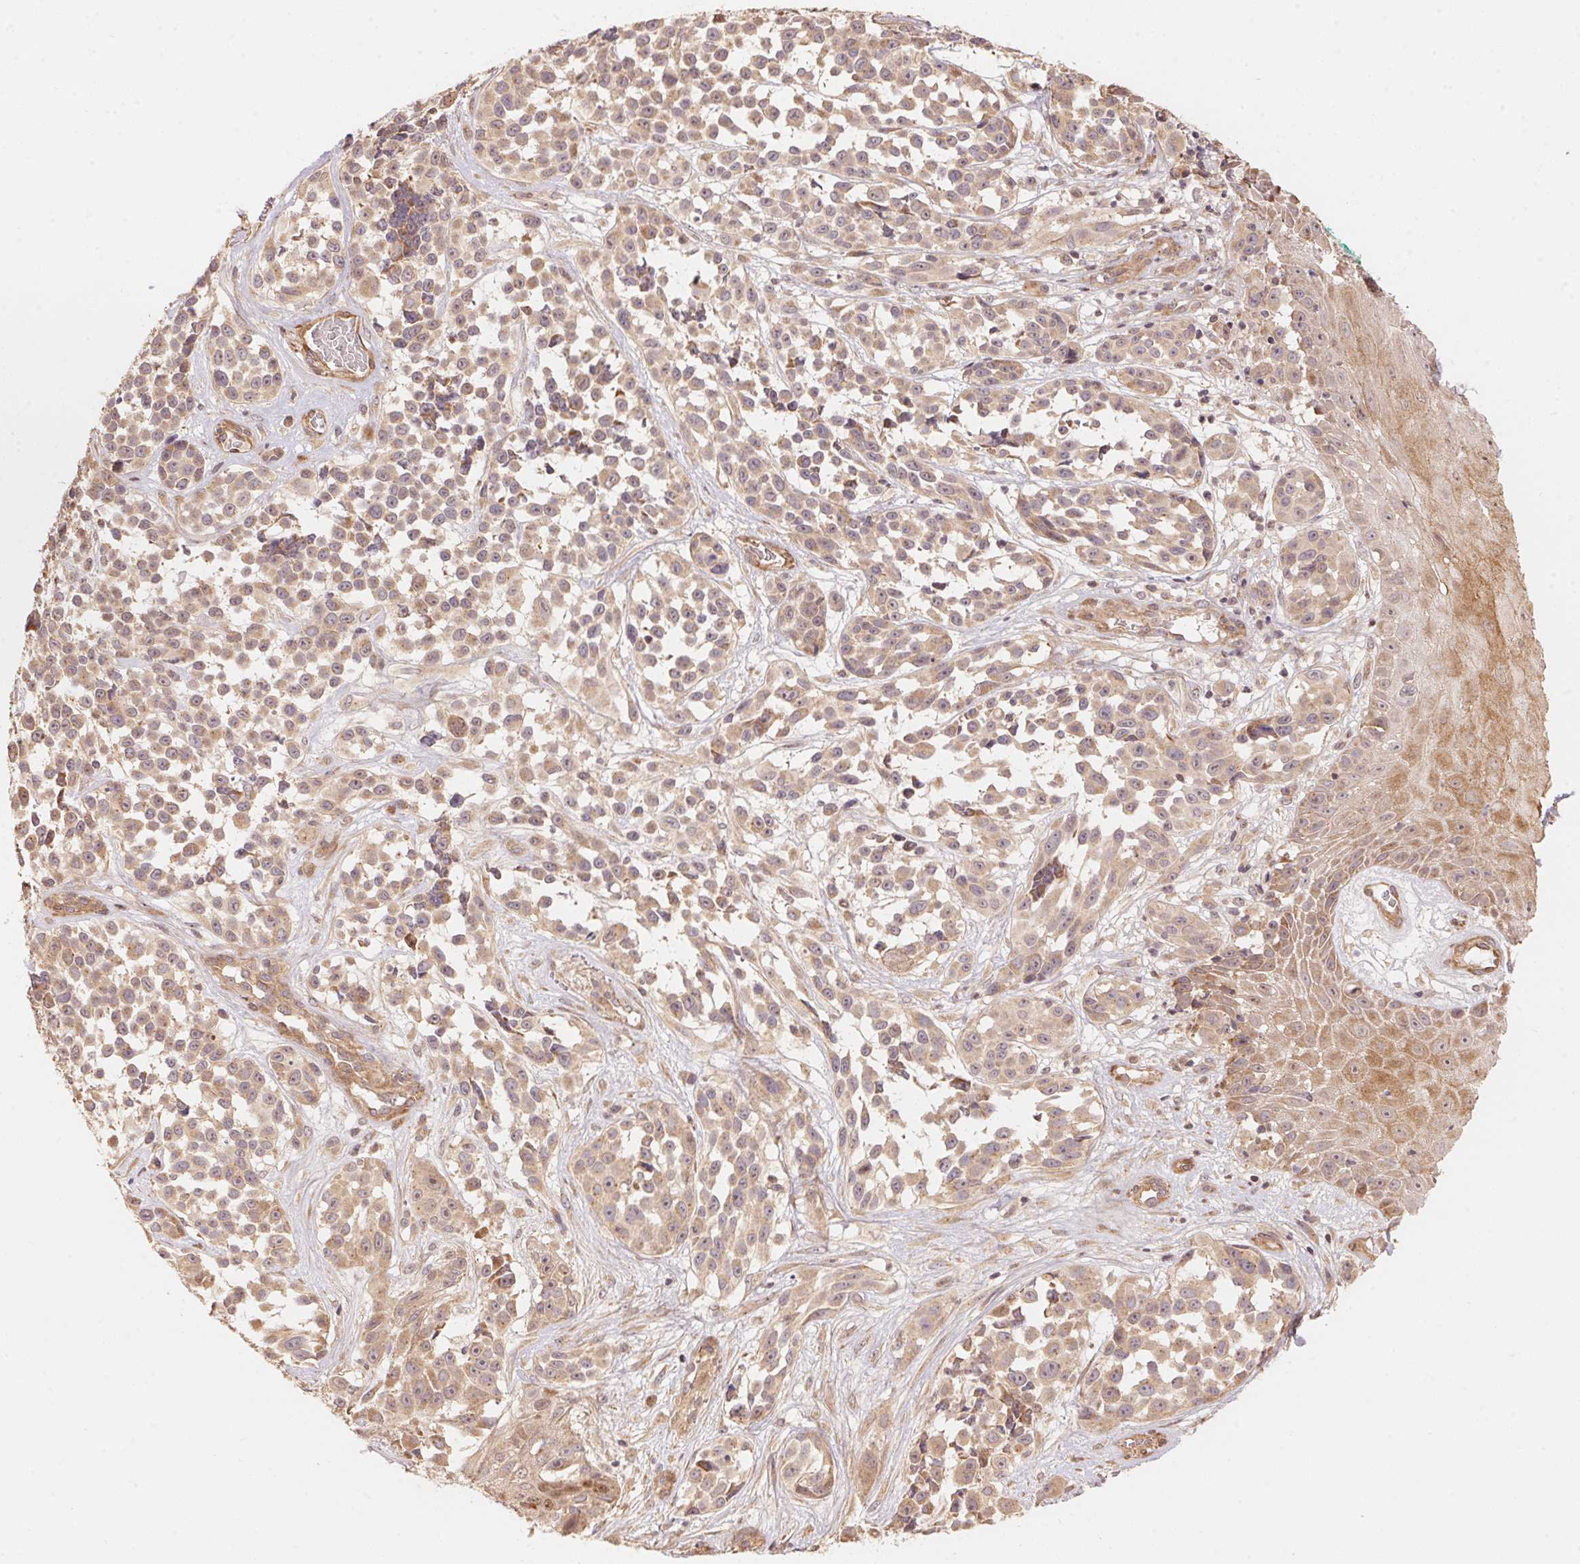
{"staining": {"intensity": "weak", "quantity": ">75%", "location": "cytoplasmic/membranous"}, "tissue": "melanoma", "cell_type": "Tumor cells", "image_type": "cancer", "snomed": [{"axis": "morphology", "description": "Malignant melanoma, NOS"}, {"axis": "topography", "description": "Skin"}], "caption": "Melanoma stained with DAB (3,3'-diaminobenzidine) immunohistochemistry (IHC) shows low levels of weak cytoplasmic/membranous positivity in about >75% of tumor cells.", "gene": "TNIP2", "patient": {"sex": "female", "age": 88}}